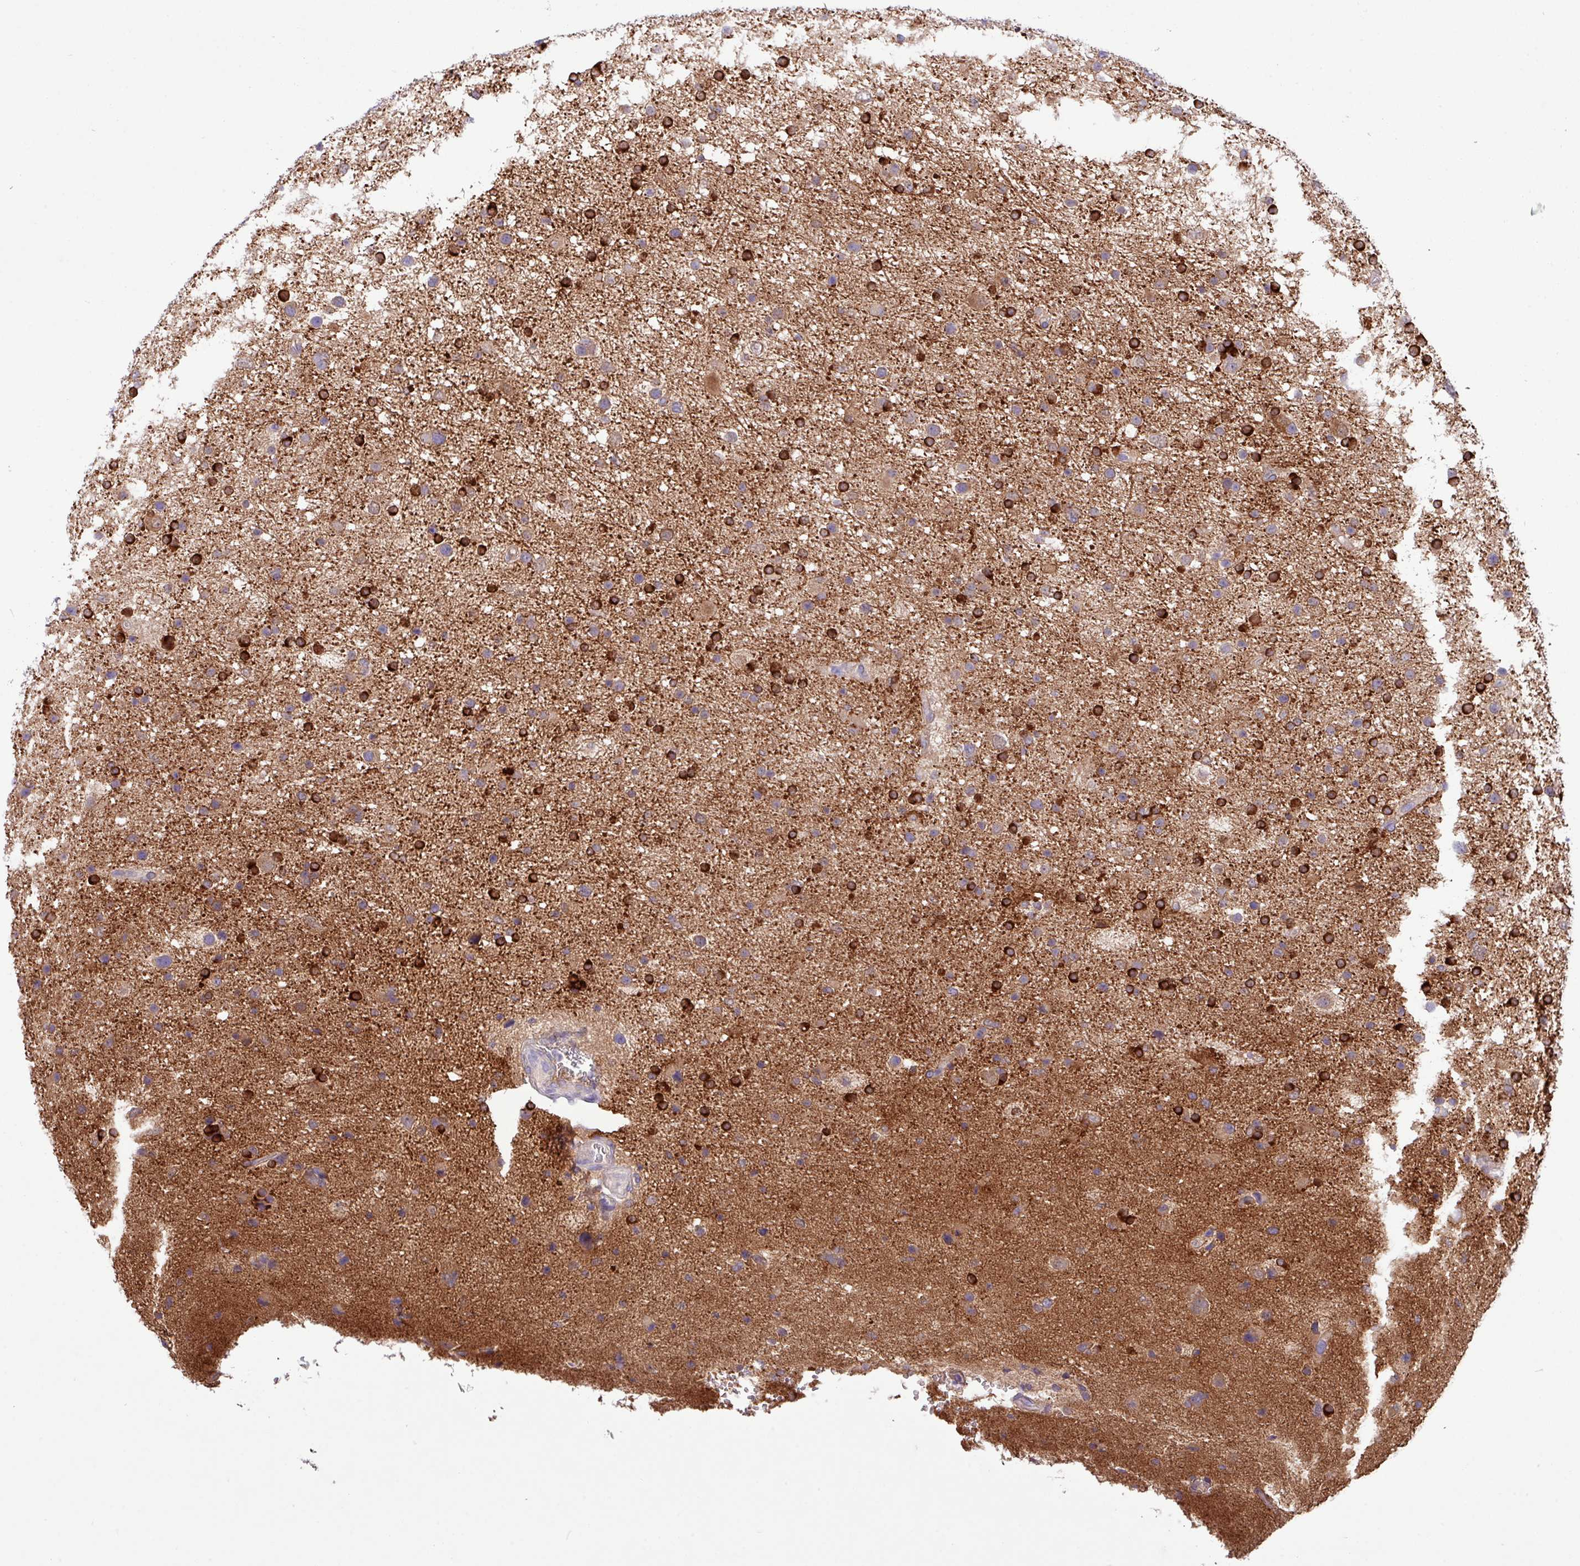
{"staining": {"intensity": "moderate", "quantity": "25%-75%", "location": "cytoplasmic/membranous"}, "tissue": "glioma", "cell_type": "Tumor cells", "image_type": "cancer", "snomed": [{"axis": "morphology", "description": "Glioma, malignant, Low grade"}, {"axis": "topography", "description": "Brain"}], "caption": "A photomicrograph of glioma stained for a protein shows moderate cytoplasmic/membranous brown staining in tumor cells.", "gene": "KIRREL3", "patient": {"sex": "female", "age": 32}}